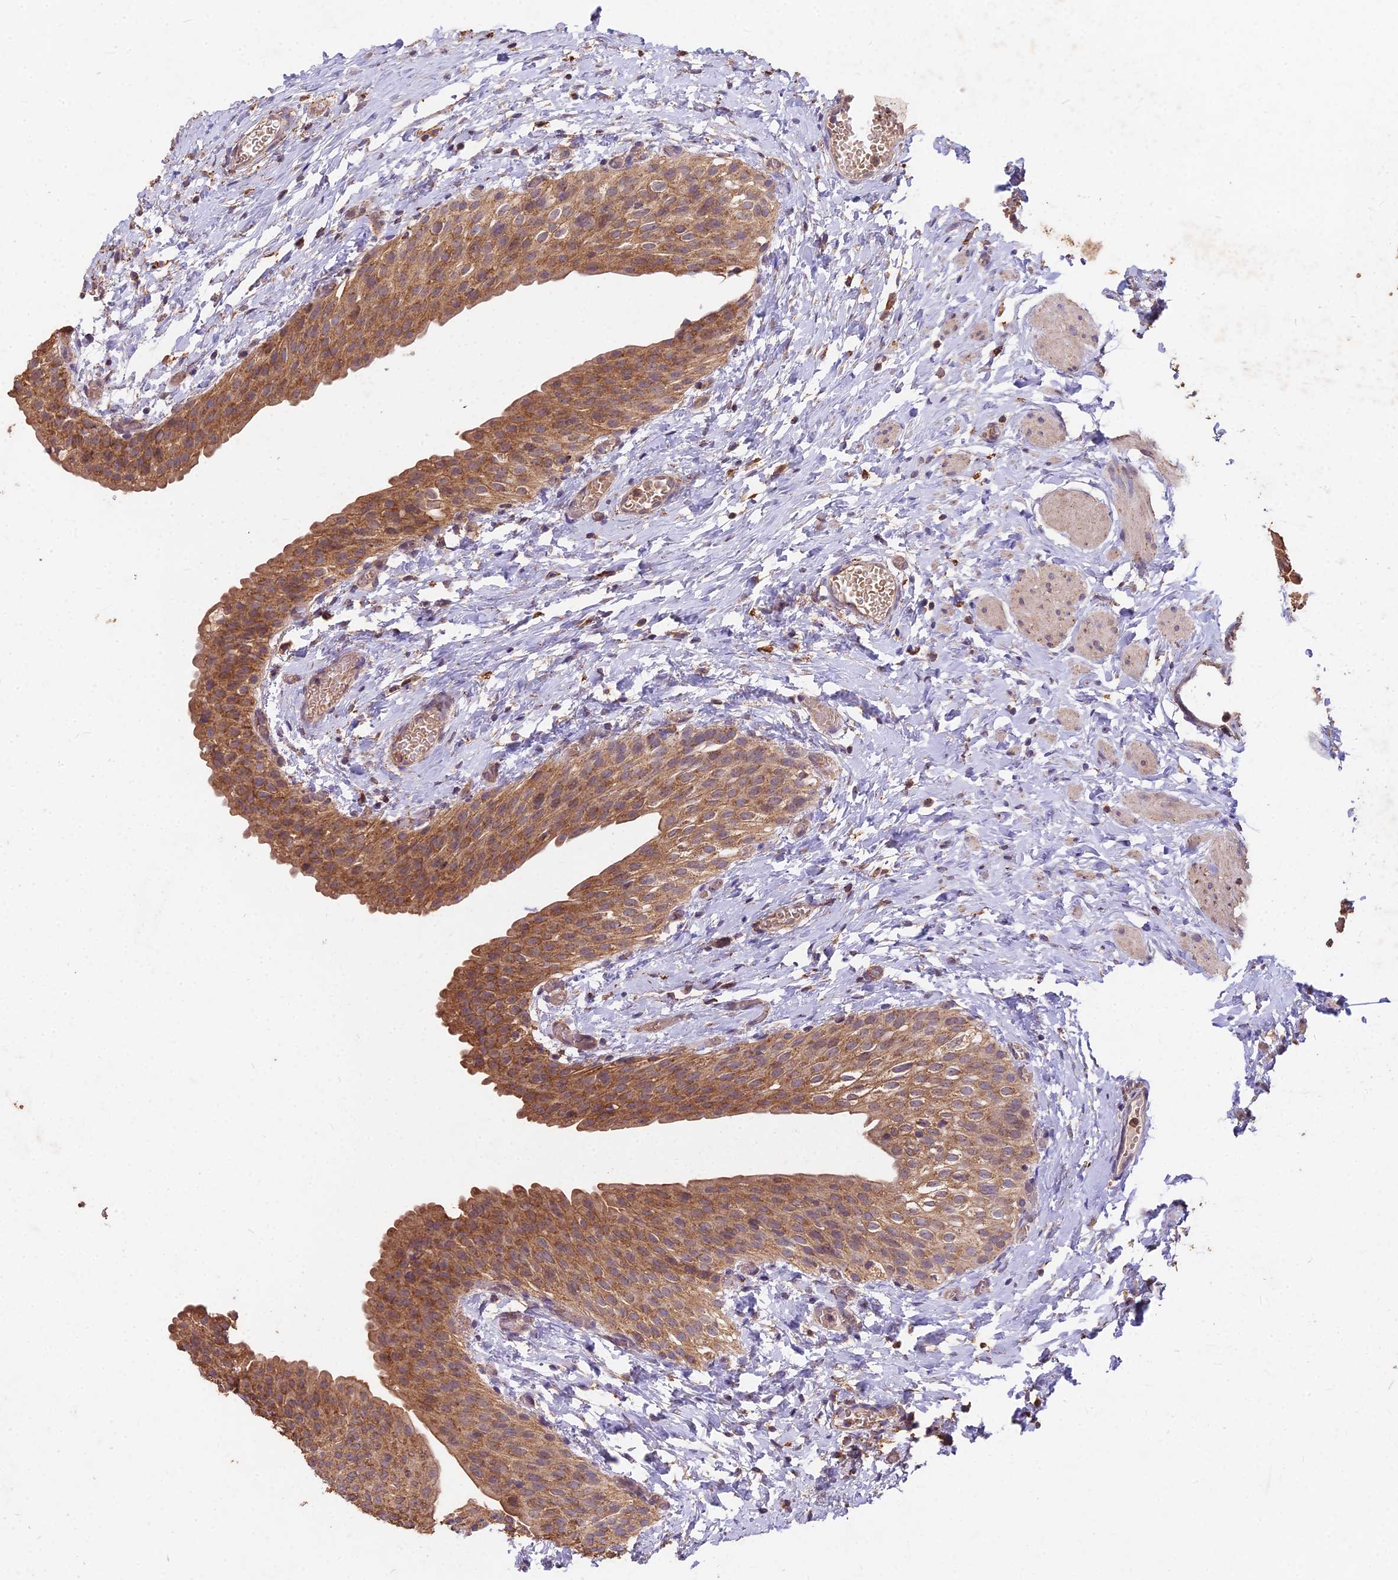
{"staining": {"intensity": "moderate", "quantity": ">75%", "location": "cytoplasmic/membranous"}, "tissue": "urinary bladder", "cell_type": "Urothelial cells", "image_type": "normal", "snomed": [{"axis": "morphology", "description": "Normal tissue, NOS"}, {"axis": "topography", "description": "Urinary bladder"}], "caption": "This photomicrograph reveals unremarkable urinary bladder stained with immunohistochemistry (IHC) to label a protein in brown. The cytoplasmic/membranous of urothelial cells show moderate positivity for the protein. Nuclei are counter-stained blue.", "gene": "CEMIP2", "patient": {"sex": "male", "age": 1}}